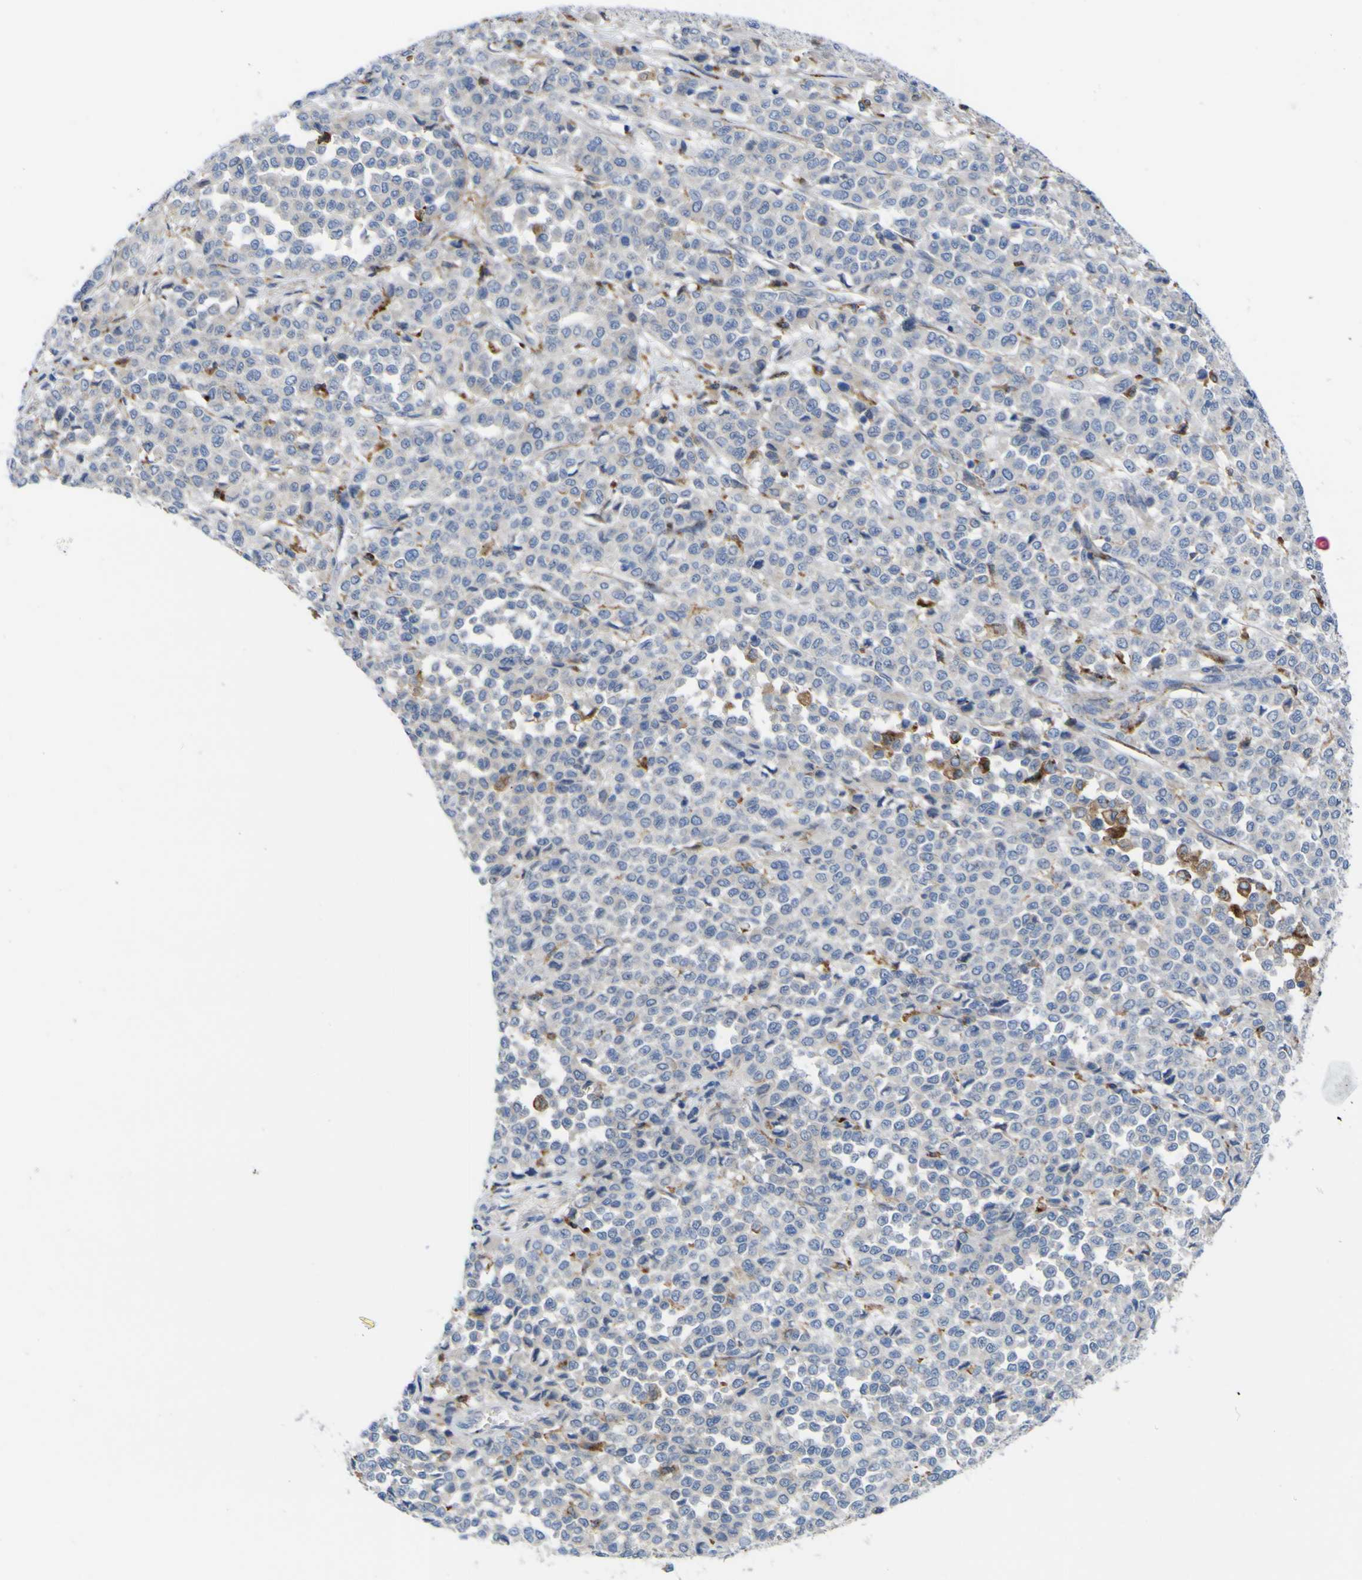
{"staining": {"intensity": "negative", "quantity": "none", "location": "none"}, "tissue": "melanoma", "cell_type": "Tumor cells", "image_type": "cancer", "snomed": [{"axis": "morphology", "description": "Malignant melanoma, Metastatic site"}, {"axis": "topography", "description": "Pancreas"}], "caption": "An immunohistochemistry (IHC) histopathology image of melanoma is shown. There is no staining in tumor cells of melanoma.", "gene": "PTPRF", "patient": {"sex": "female", "age": 30}}